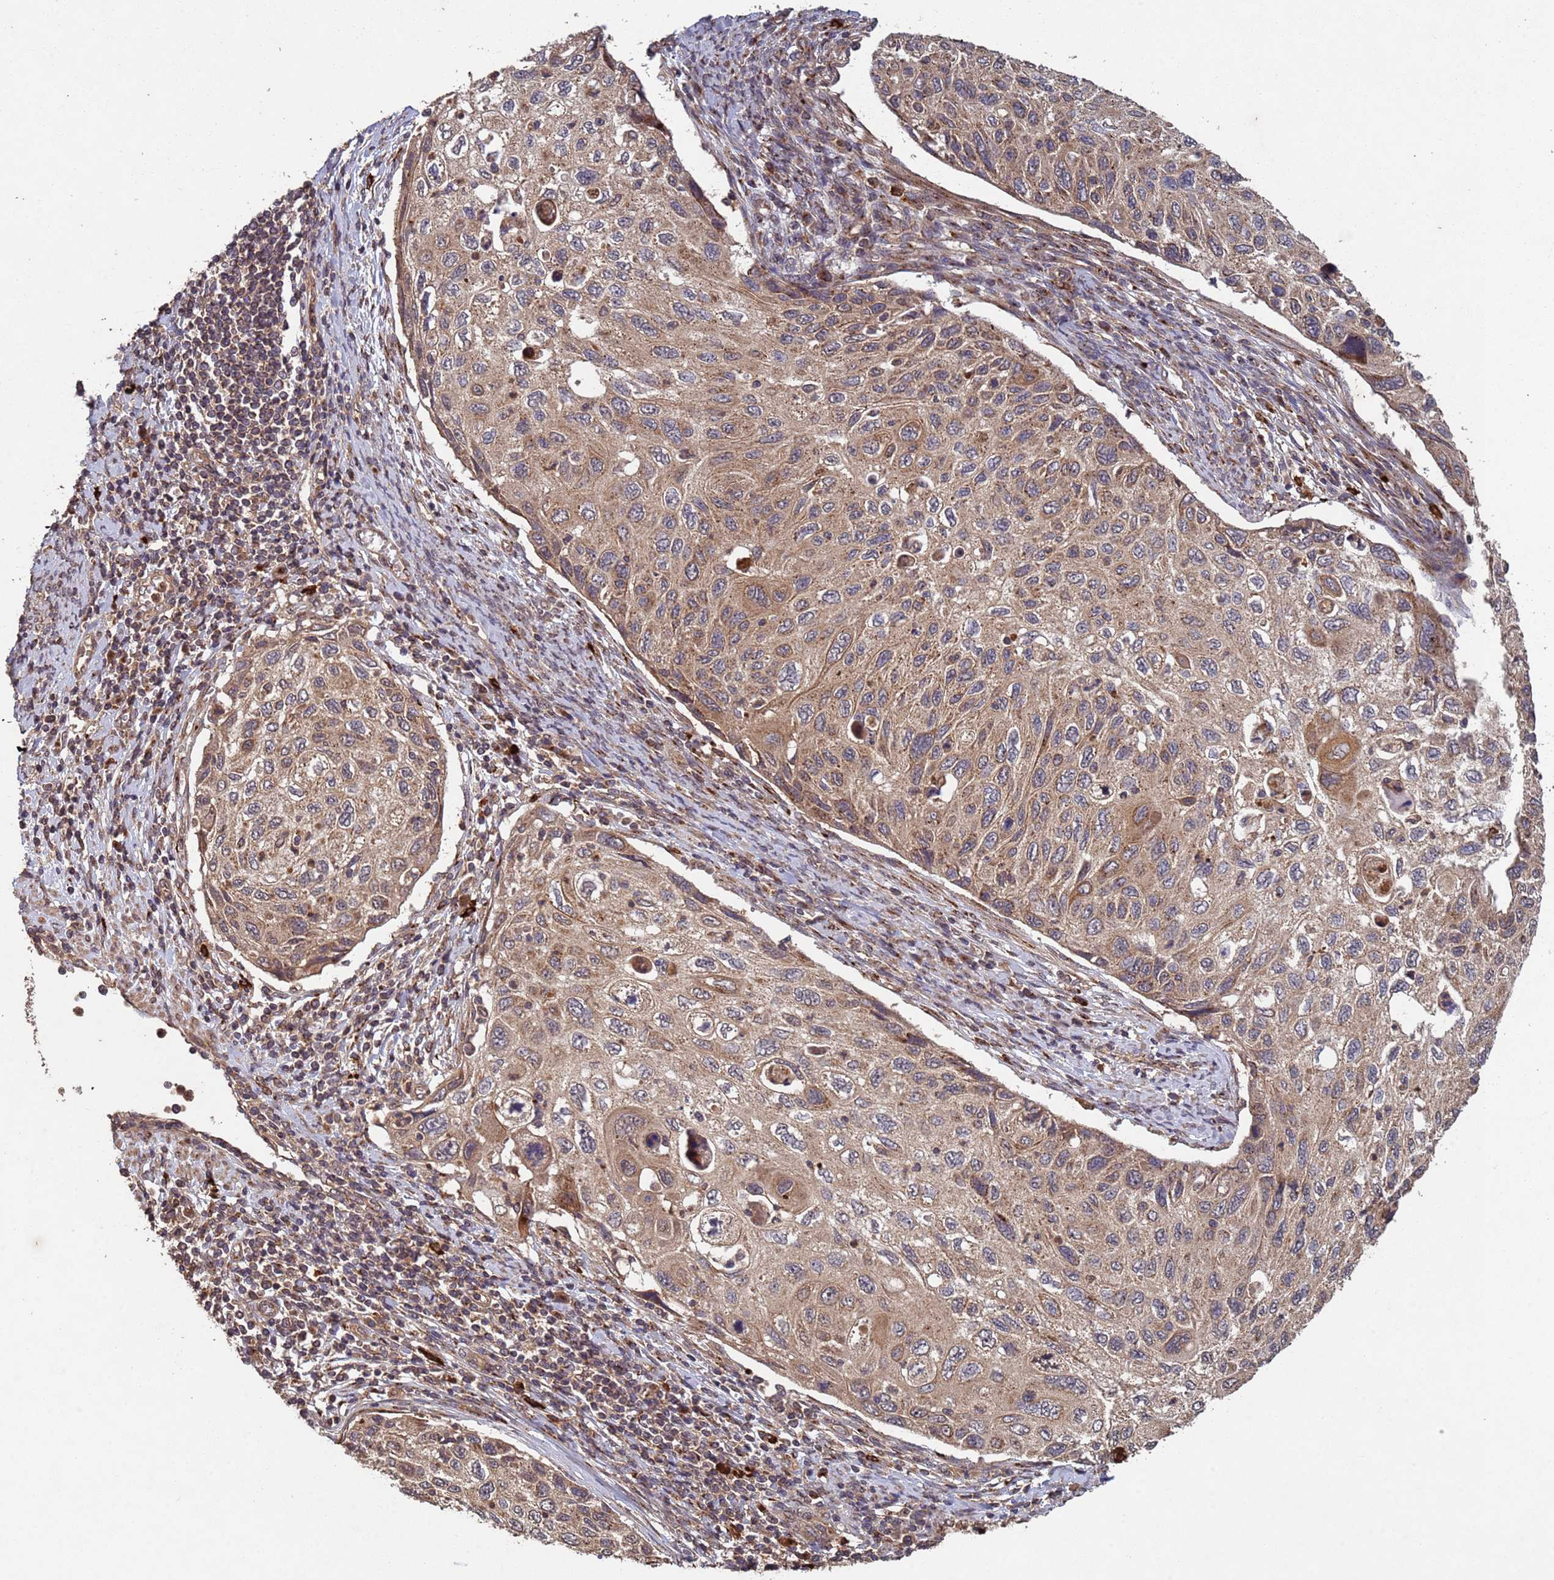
{"staining": {"intensity": "moderate", "quantity": ">75%", "location": "cytoplasmic/membranous"}, "tissue": "cervical cancer", "cell_type": "Tumor cells", "image_type": "cancer", "snomed": [{"axis": "morphology", "description": "Squamous cell carcinoma, NOS"}, {"axis": "topography", "description": "Cervix"}], "caption": "Immunohistochemical staining of cervical cancer shows medium levels of moderate cytoplasmic/membranous protein positivity in about >75% of tumor cells.", "gene": "FASTKD1", "patient": {"sex": "female", "age": 70}}